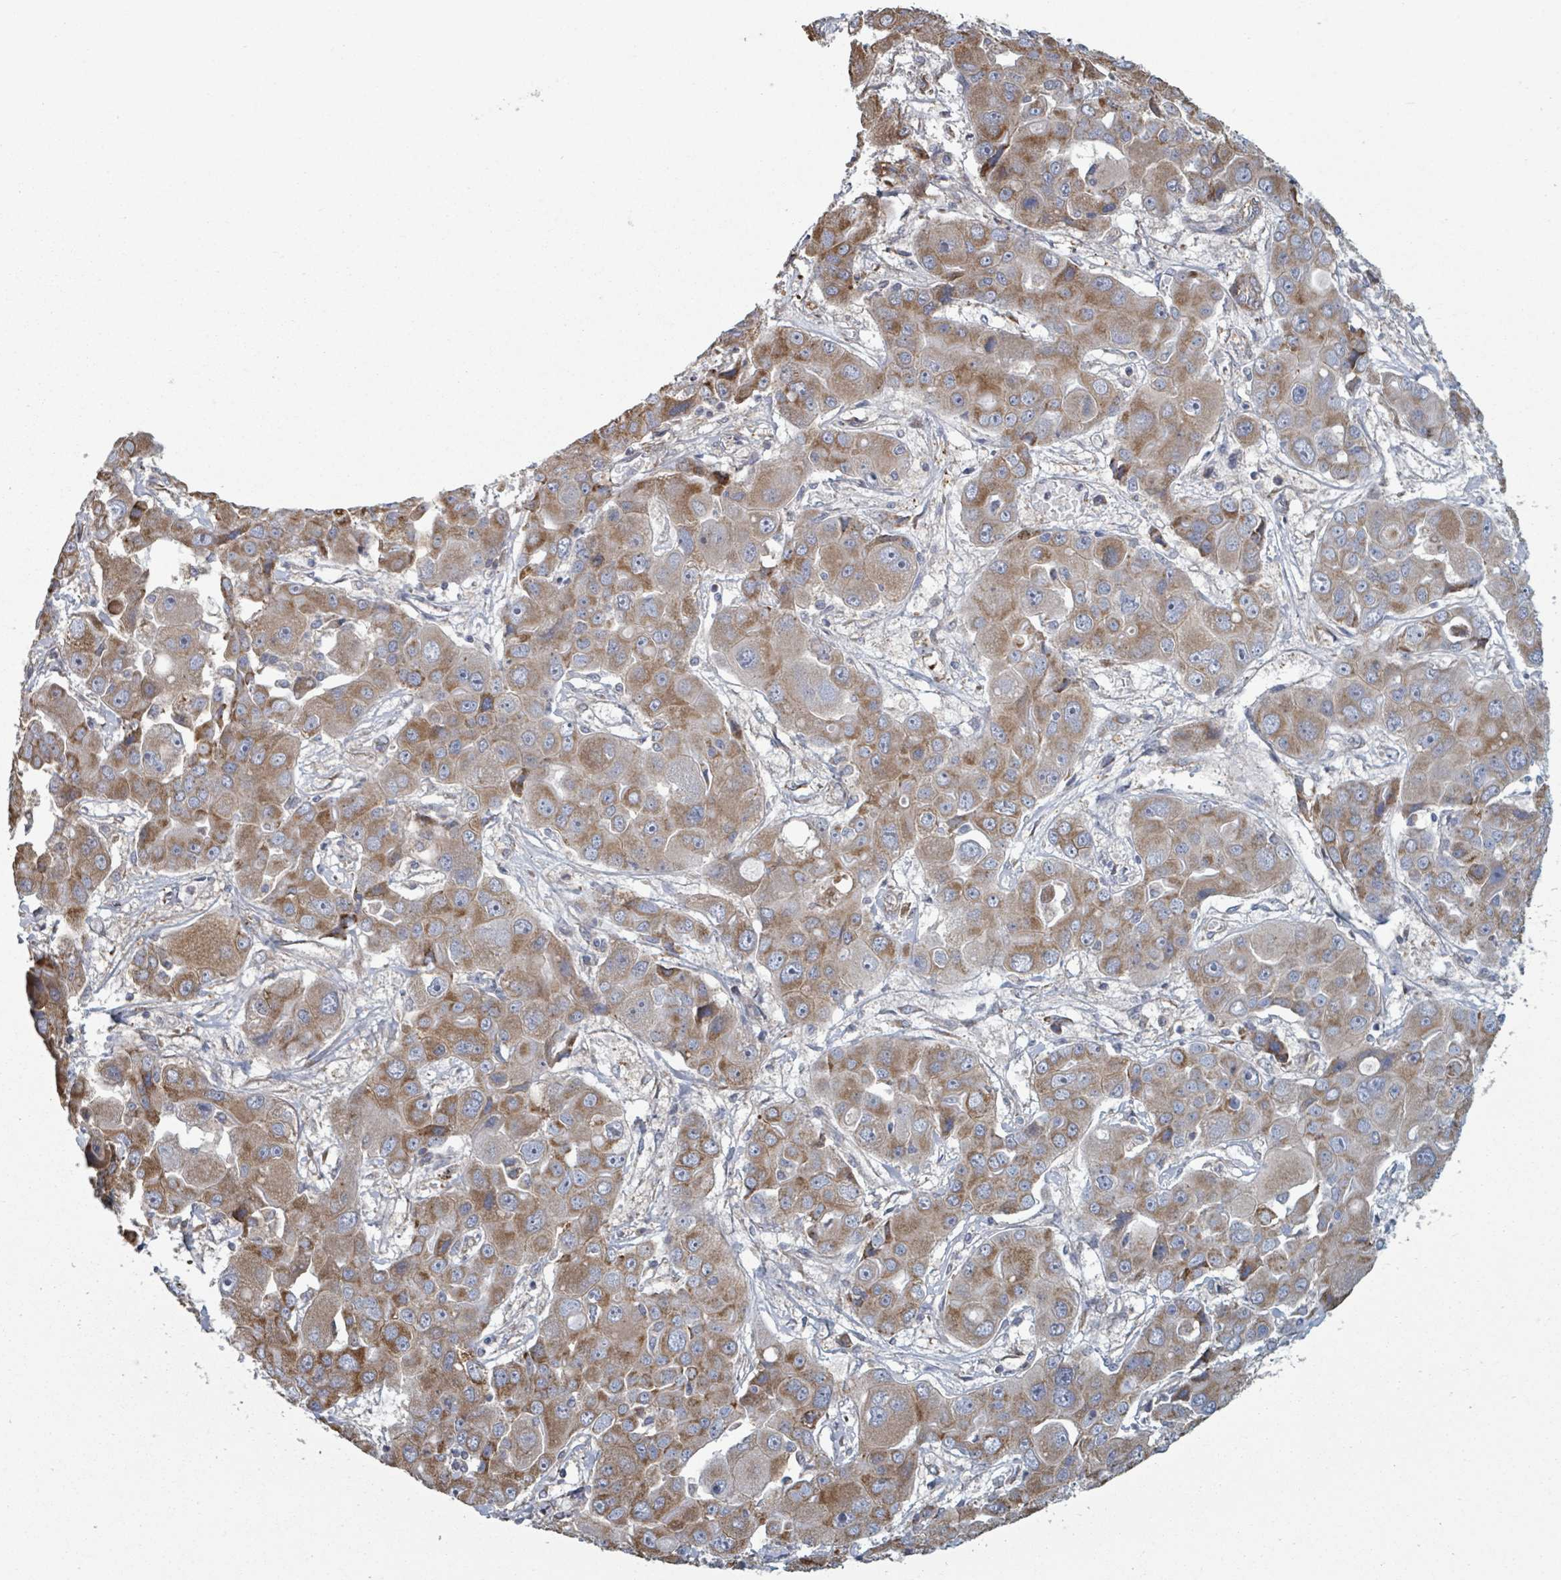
{"staining": {"intensity": "moderate", "quantity": ">75%", "location": "cytoplasmic/membranous"}, "tissue": "liver cancer", "cell_type": "Tumor cells", "image_type": "cancer", "snomed": [{"axis": "morphology", "description": "Cholangiocarcinoma"}, {"axis": "topography", "description": "Liver"}], "caption": "Liver cancer (cholangiocarcinoma) was stained to show a protein in brown. There is medium levels of moderate cytoplasmic/membranous staining in about >75% of tumor cells.", "gene": "ADCK1", "patient": {"sex": "male", "age": 67}}